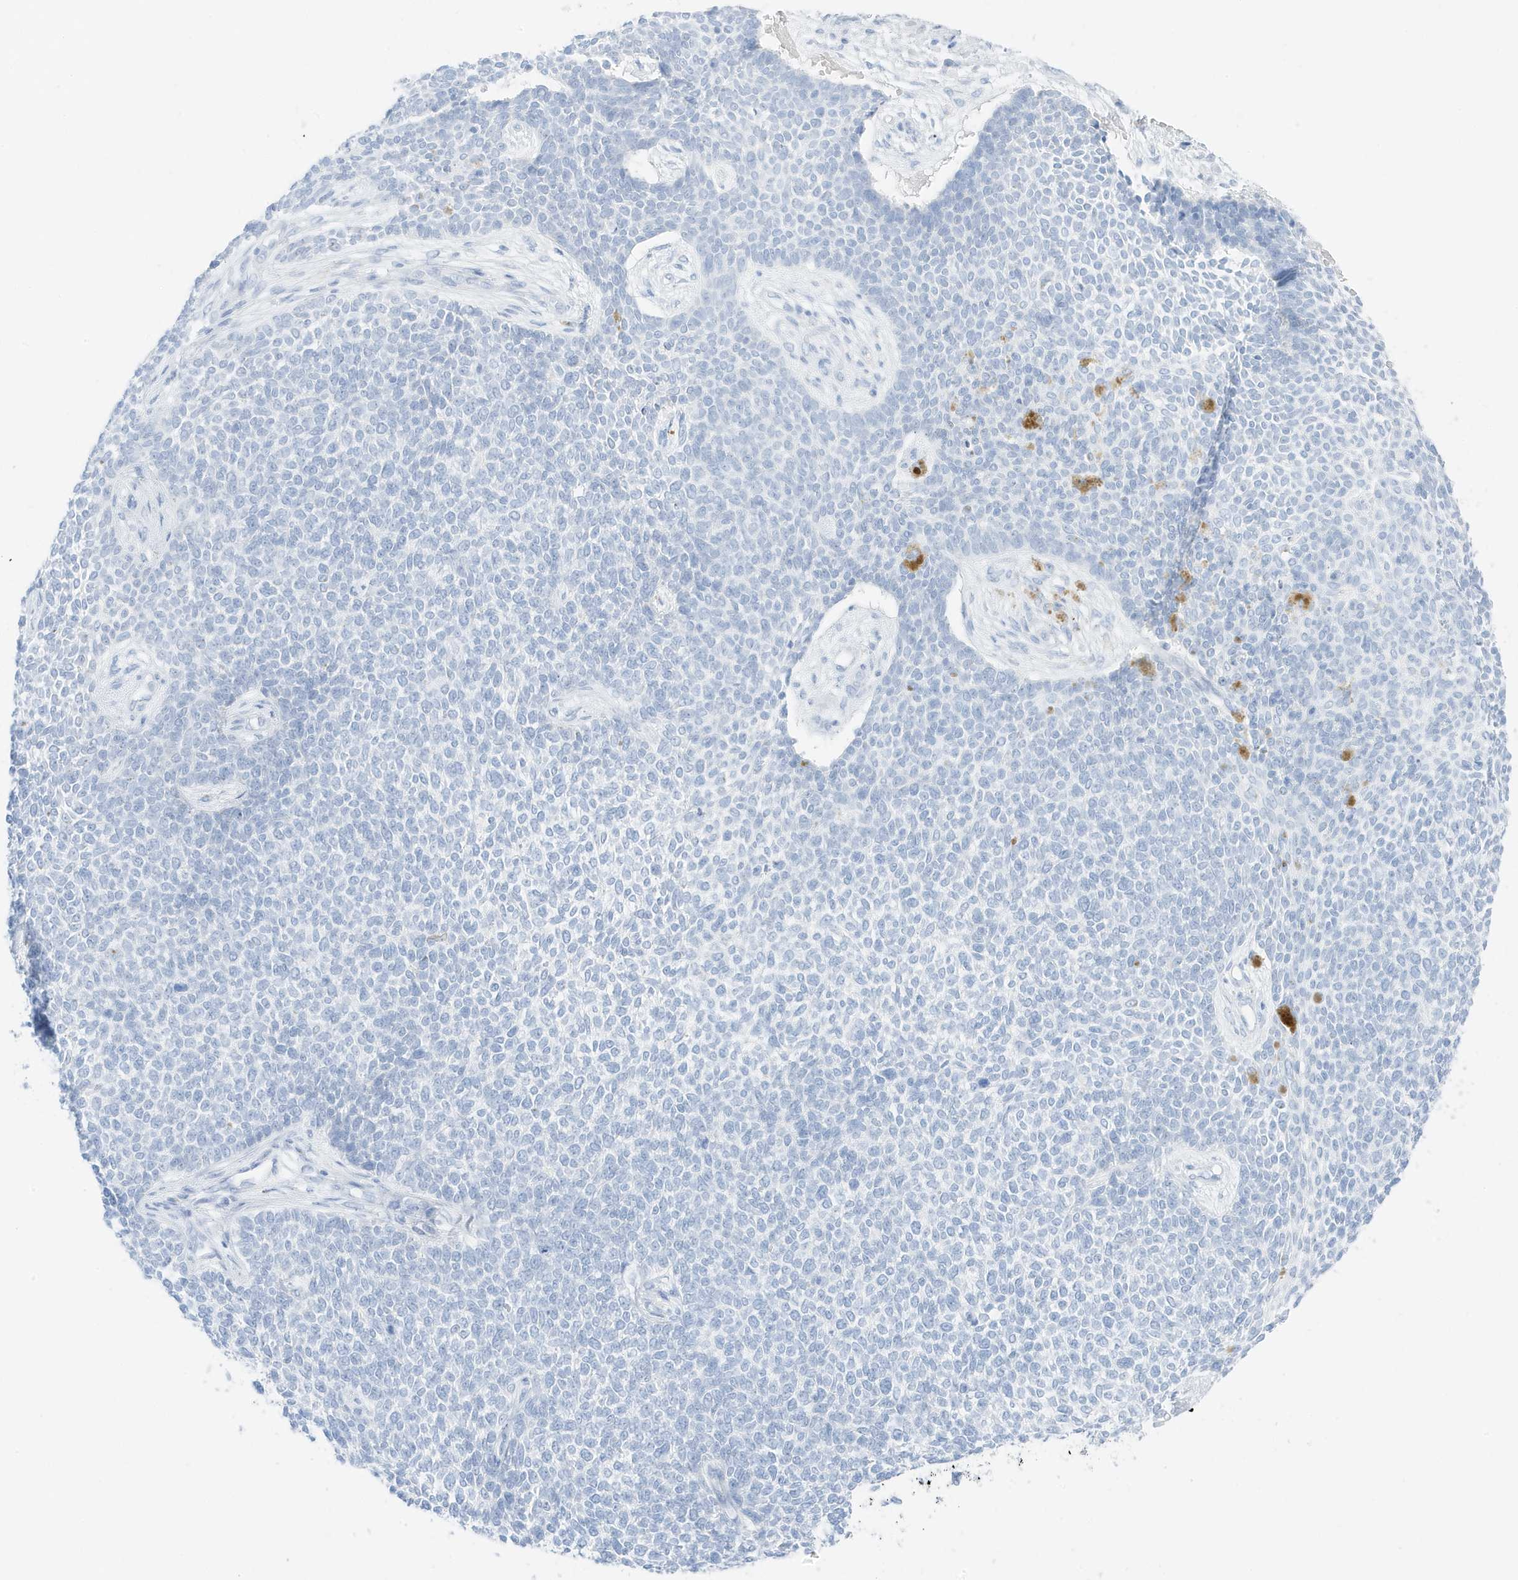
{"staining": {"intensity": "negative", "quantity": "none", "location": "none"}, "tissue": "skin cancer", "cell_type": "Tumor cells", "image_type": "cancer", "snomed": [{"axis": "morphology", "description": "Basal cell carcinoma"}, {"axis": "topography", "description": "Skin"}], "caption": "An immunohistochemistry micrograph of skin cancer (basal cell carcinoma) is shown. There is no staining in tumor cells of skin cancer (basal cell carcinoma). (Stains: DAB (3,3'-diaminobenzidine) immunohistochemistry (IHC) with hematoxylin counter stain, Microscopy: brightfield microscopy at high magnification).", "gene": "SLC22A13", "patient": {"sex": "female", "age": 84}}